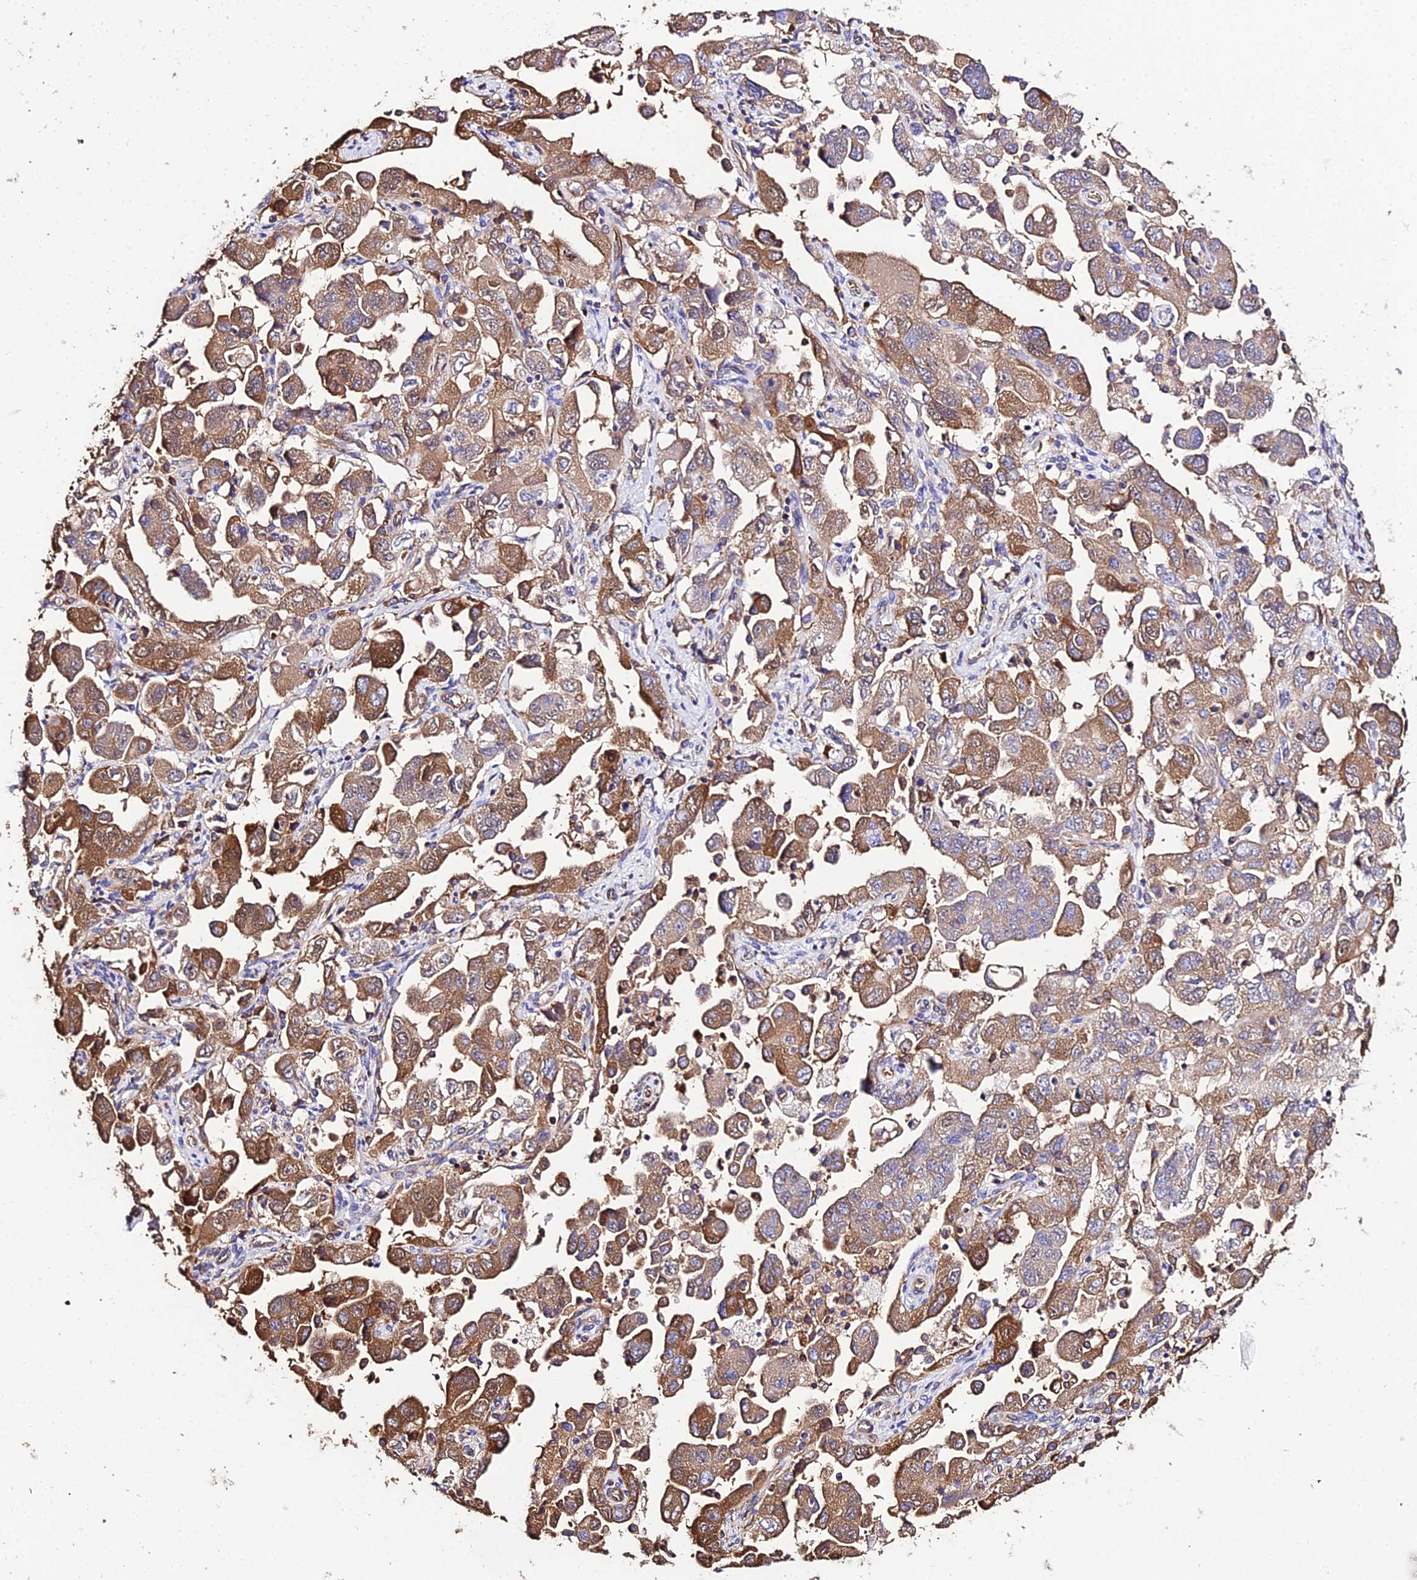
{"staining": {"intensity": "moderate", "quantity": ">75%", "location": "cytoplasmic/membranous"}, "tissue": "ovarian cancer", "cell_type": "Tumor cells", "image_type": "cancer", "snomed": [{"axis": "morphology", "description": "Carcinoma, NOS"}, {"axis": "morphology", "description": "Cystadenocarcinoma, serous, NOS"}, {"axis": "topography", "description": "Ovary"}], "caption": "Ovarian cancer (carcinoma) stained for a protein exhibits moderate cytoplasmic/membranous positivity in tumor cells.", "gene": "TUBA3D", "patient": {"sex": "female", "age": 69}}